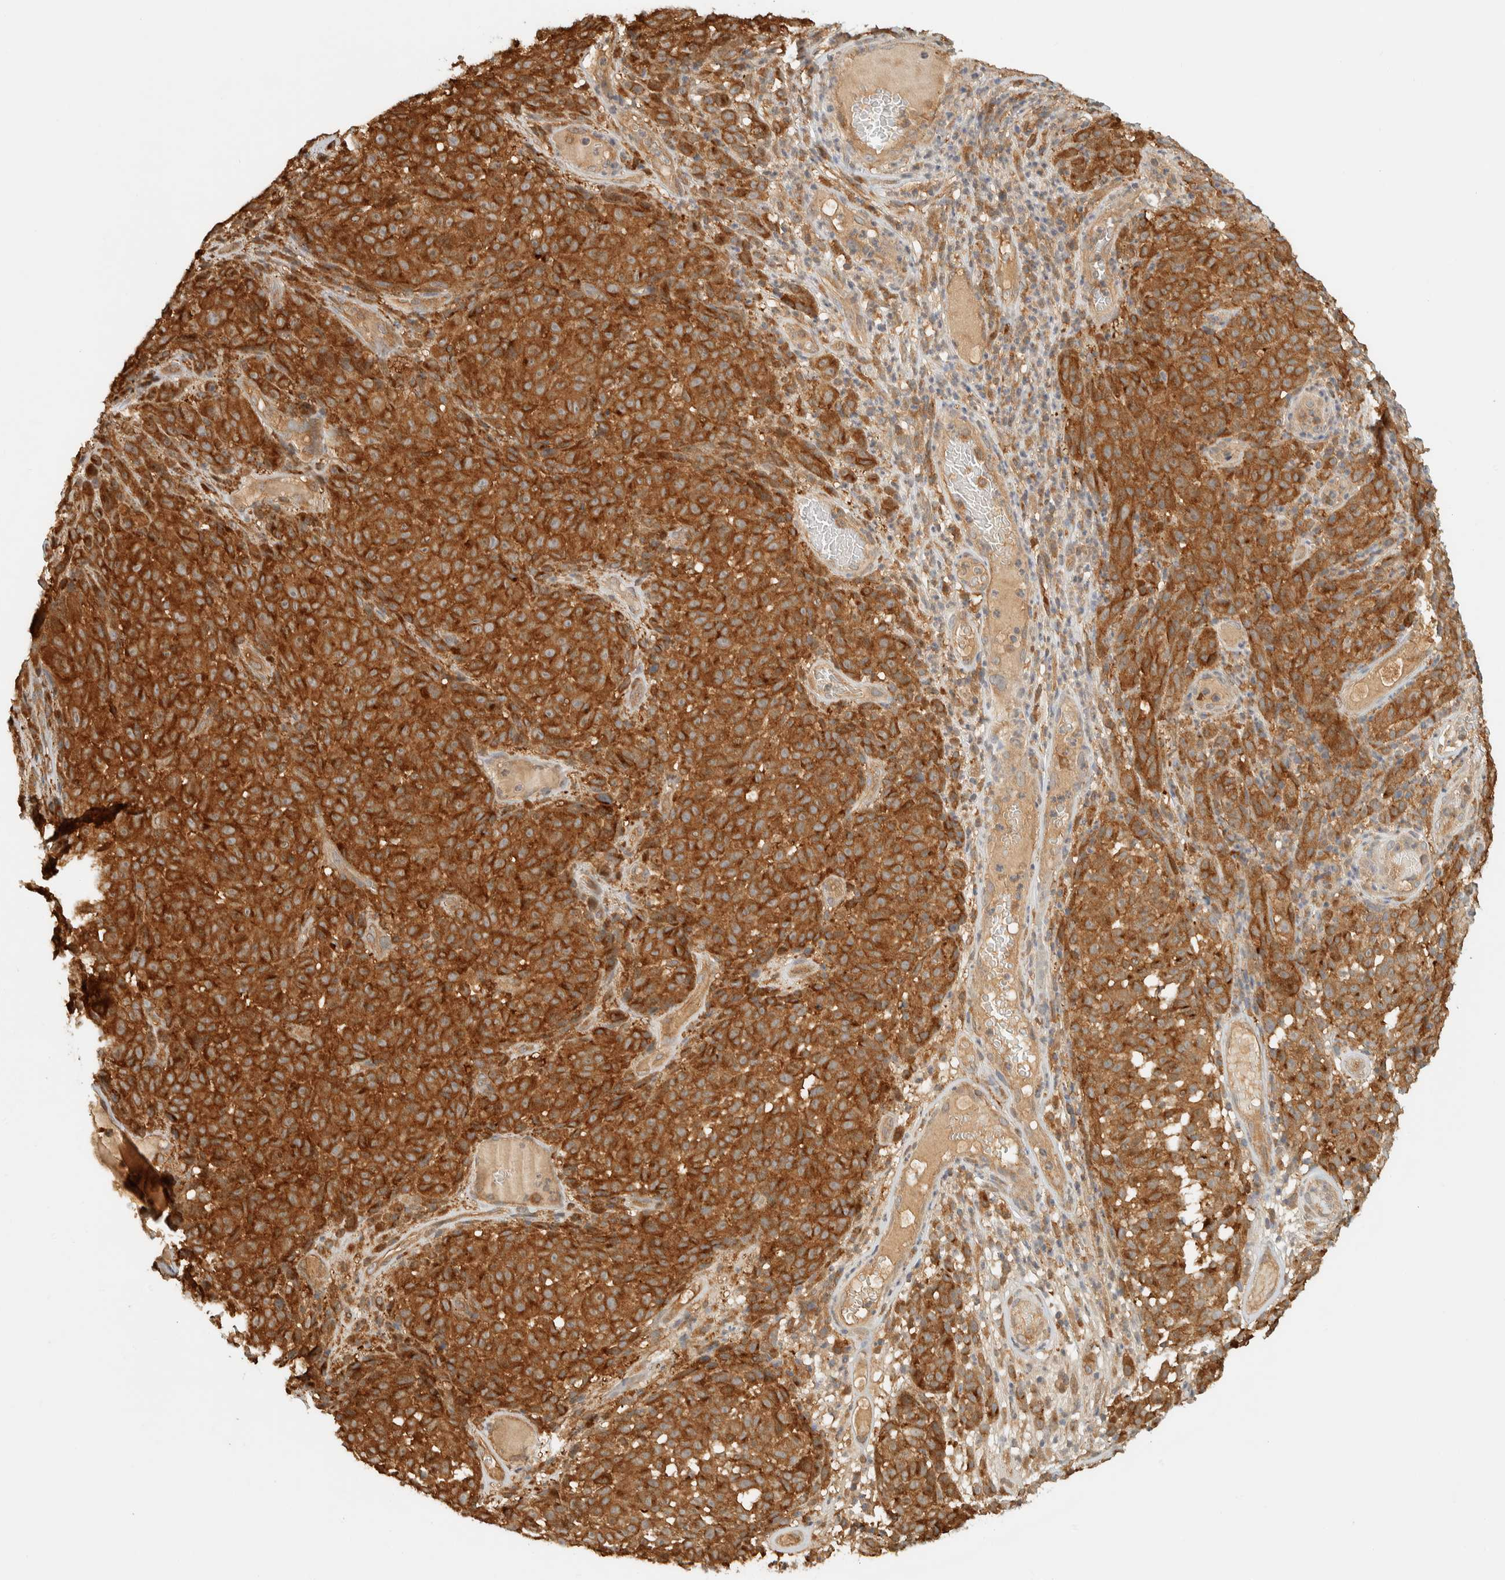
{"staining": {"intensity": "strong", "quantity": ">75%", "location": "cytoplasmic/membranous"}, "tissue": "melanoma", "cell_type": "Tumor cells", "image_type": "cancer", "snomed": [{"axis": "morphology", "description": "Malignant melanoma, NOS"}, {"axis": "topography", "description": "Skin"}], "caption": "An image of melanoma stained for a protein displays strong cytoplasmic/membranous brown staining in tumor cells. The protein of interest is stained brown, and the nuclei are stained in blue (DAB (3,3'-diaminobenzidine) IHC with brightfield microscopy, high magnification).", "gene": "TMEM192", "patient": {"sex": "female", "age": 82}}